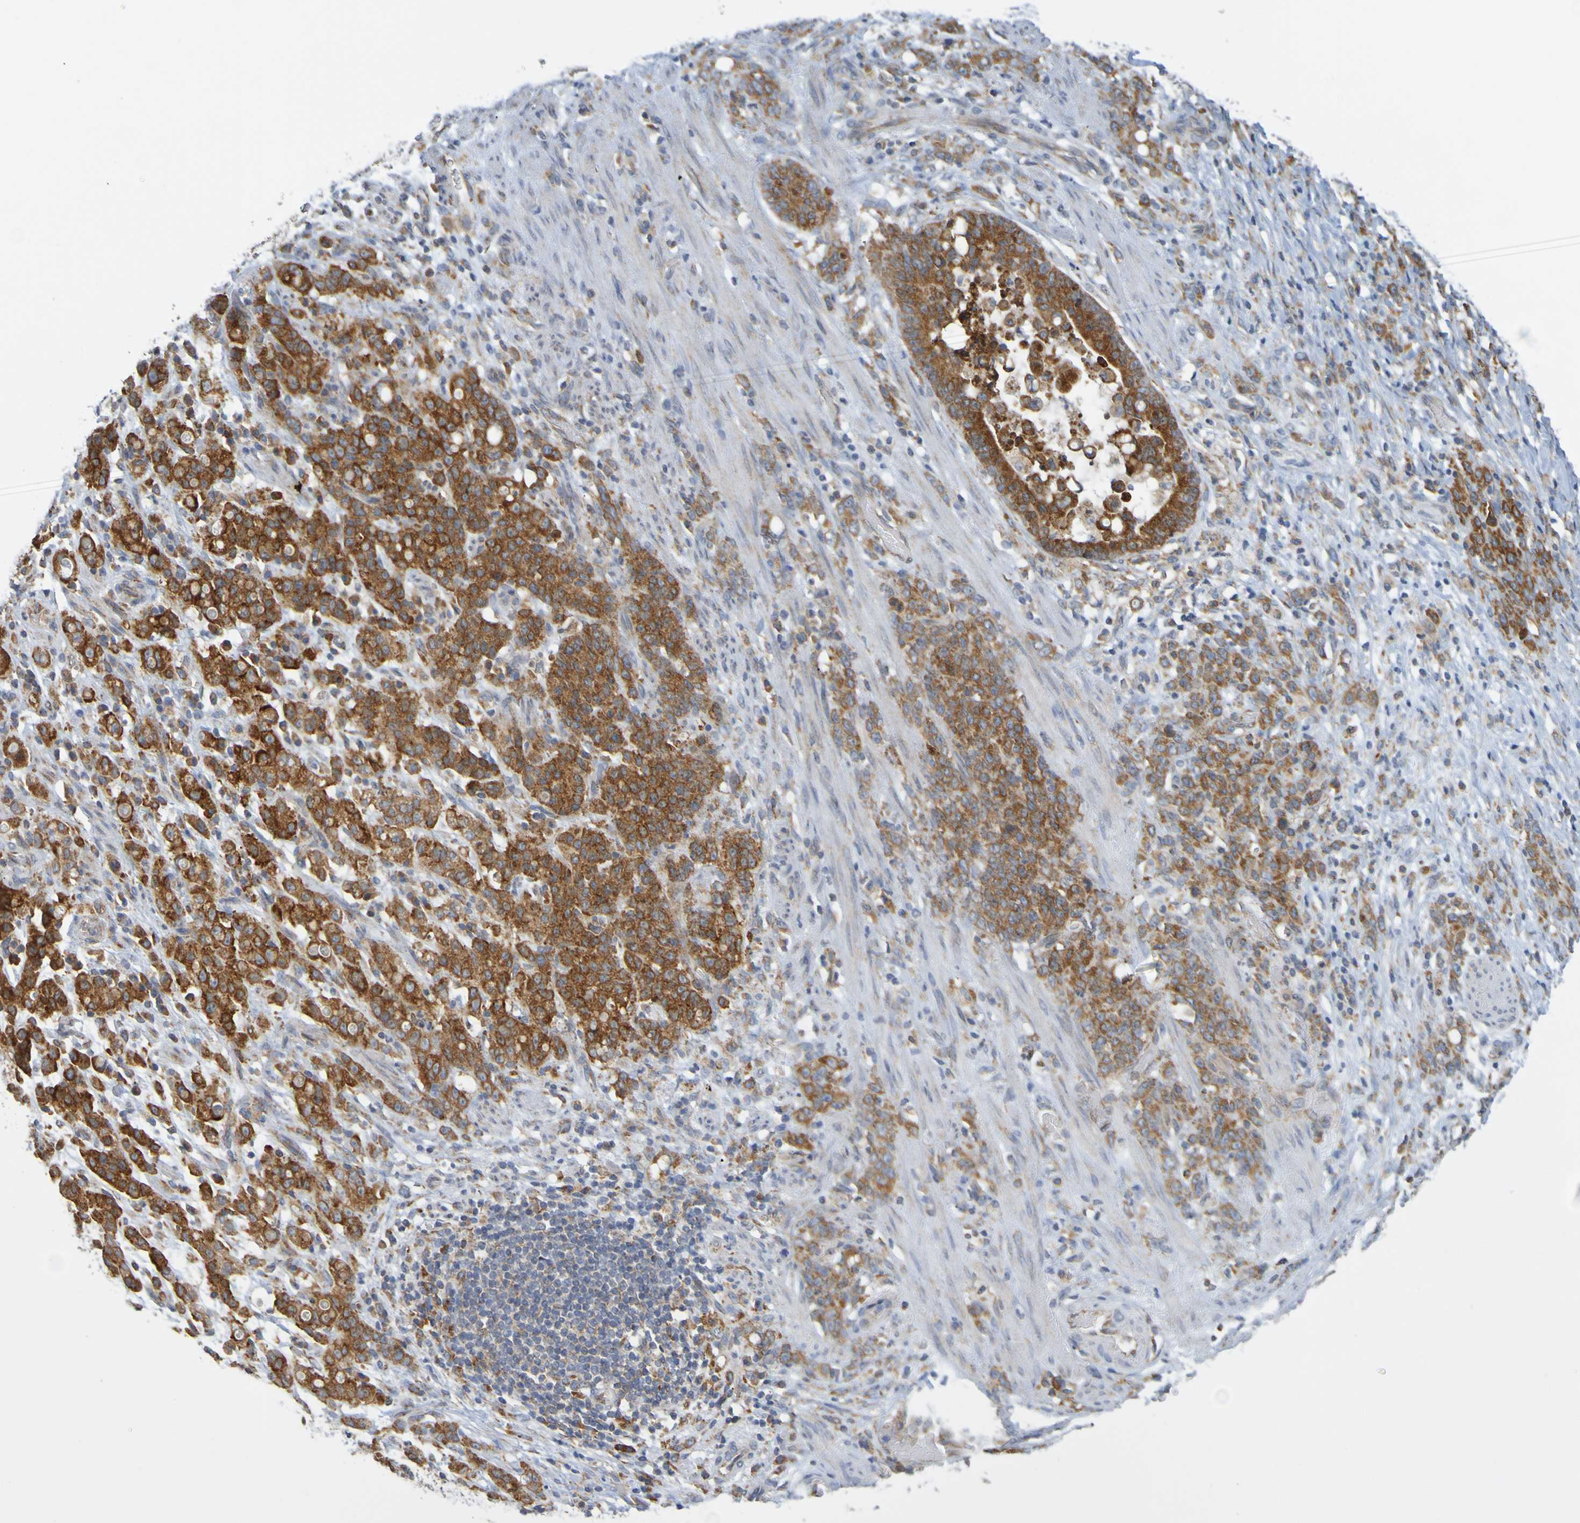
{"staining": {"intensity": "strong", "quantity": ">75%", "location": "cytoplasmic/membranous"}, "tissue": "stomach cancer", "cell_type": "Tumor cells", "image_type": "cancer", "snomed": [{"axis": "morphology", "description": "Adenocarcinoma, NOS"}, {"axis": "topography", "description": "Stomach, lower"}], "caption": "A brown stain shows strong cytoplasmic/membranous positivity of a protein in human stomach cancer (adenocarcinoma) tumor cells.", "gene": "PDIA3", "patient": {"sex": "male", "age": 88}}